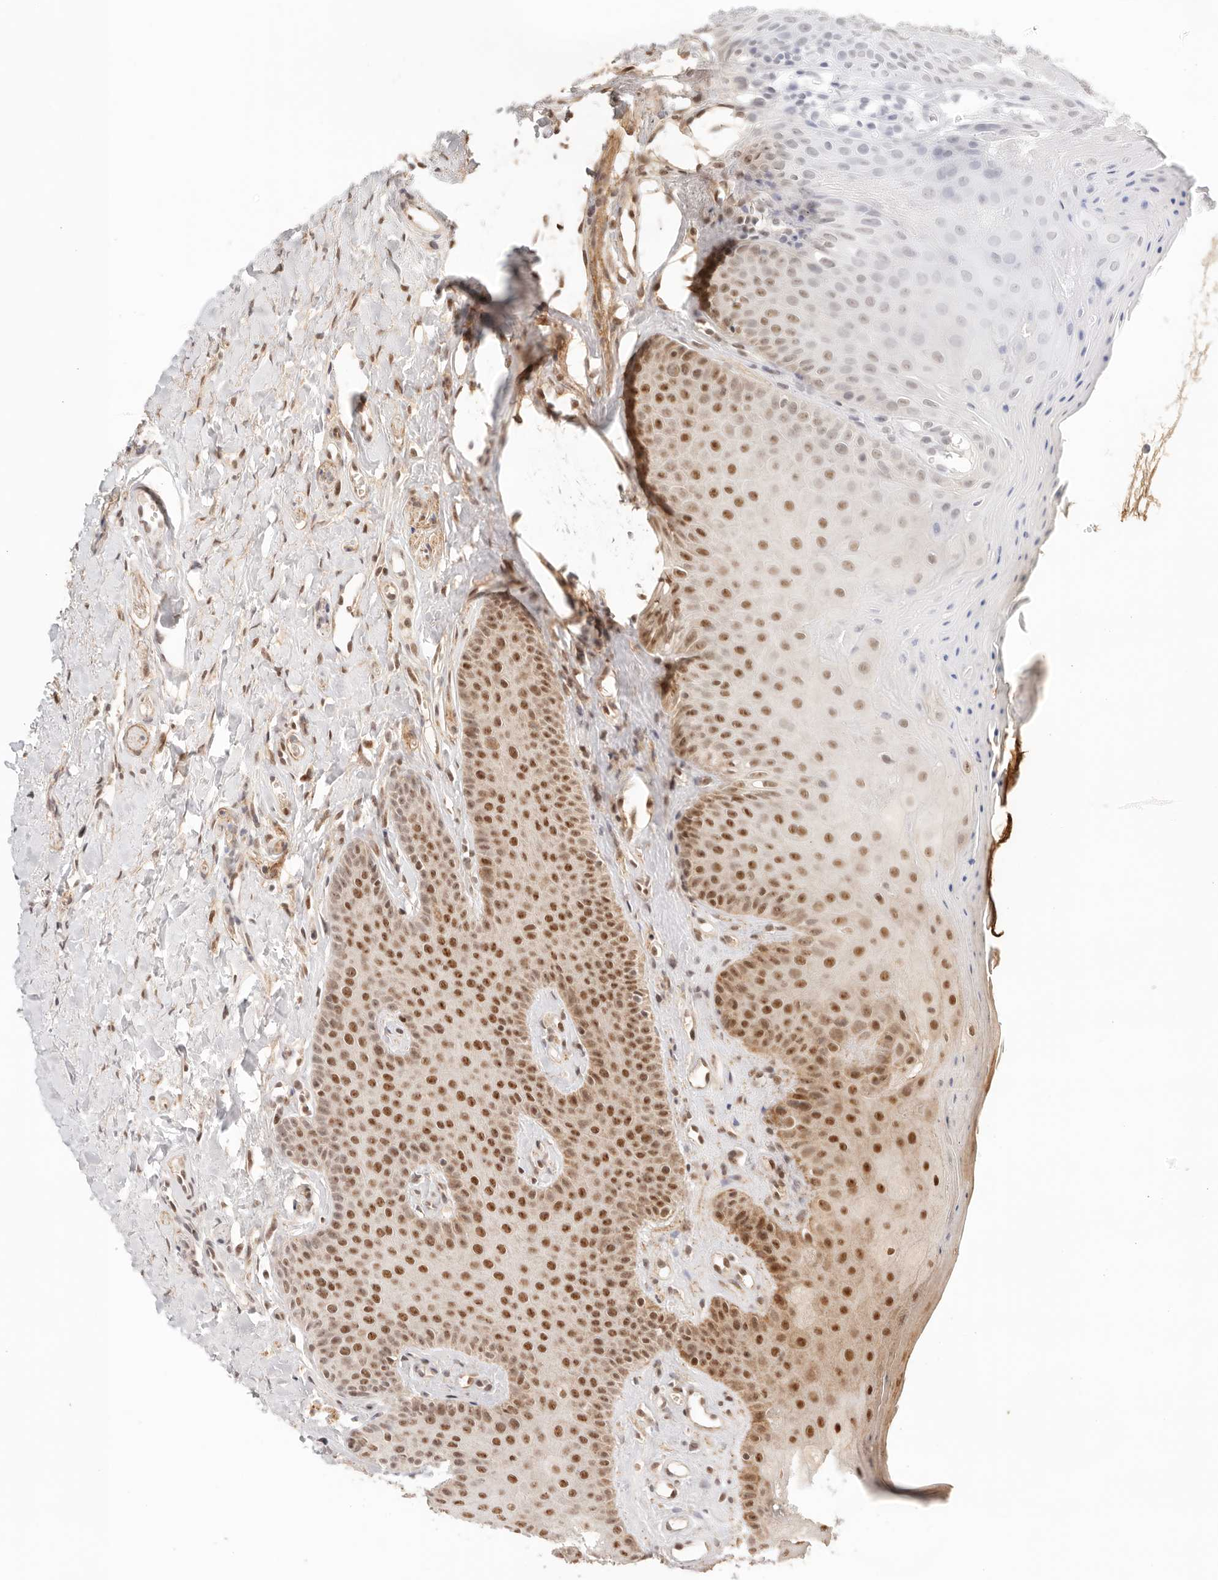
{"staining": {"intensity": "moderate", "quantity": "25%-75%", "location": "nuclear"}, "tissue": "oral mucosa", "cell_type": "Squamous epithelial cells", "image_type": "normal", "snomed": [{"axis": "morphology", "description": "Normal tissue, NOS"}, {"axis": "topography", "description": "Oral tissue"}], "caption": "The micrograph demonstrates immunohistochemical staining of normal oral mucosa. There is moderate nuclear expression is present in about 25%-75% of squamous epithelial cells. (Stains: DAB (3,3'-diaminobenzidine) in brown, nuclei in blue, Microscopy: brightfield microscopy at high magnification).", "gene": "GTF2E2", "patient": {"sex": "female", "age": 31}}